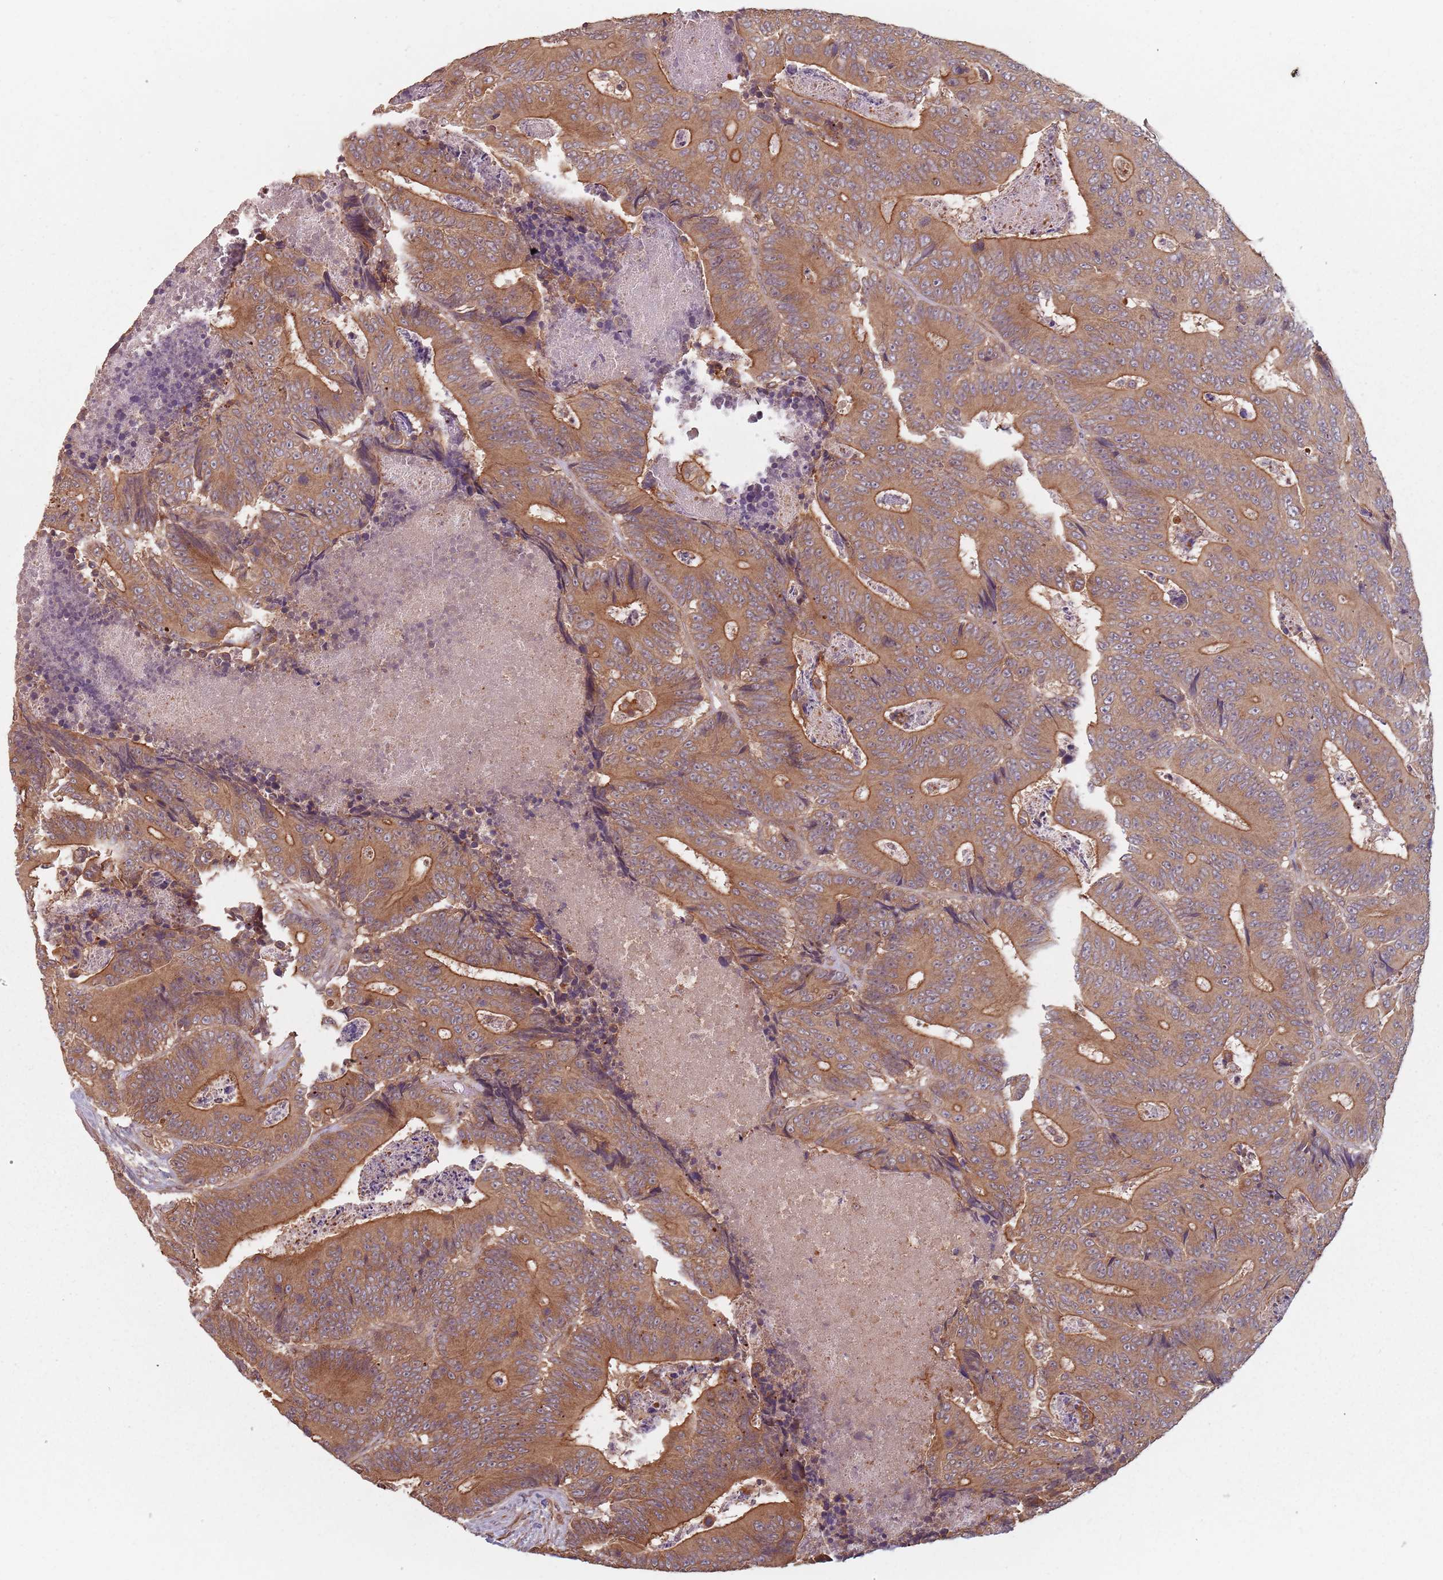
{"staining": {"intensity": "moderate", "quantity": ">75%", "location": "cytoplasmic/membranous"}, "tissue": "colorectal cancer", "cell_type": "Tumor cells", "image_type": "cancer", "snomed": [{"axis": "morphology", "description": "Adenocarcinoma, NOS"}, {"axis": "topography", "description": "Colon"}], "caption": "IHC of human adenocarcinoma (colorectal) exhibits medium levels of moderate cytoplasmic/membranous positivity in approximately >75% of tumor cells. Immunohistochemistry (ihc) stains the protein of interest in brown and the nuclei are stained blue.", "gene": "C3orf14", "patient": {"sex": "male", "age": 83}}